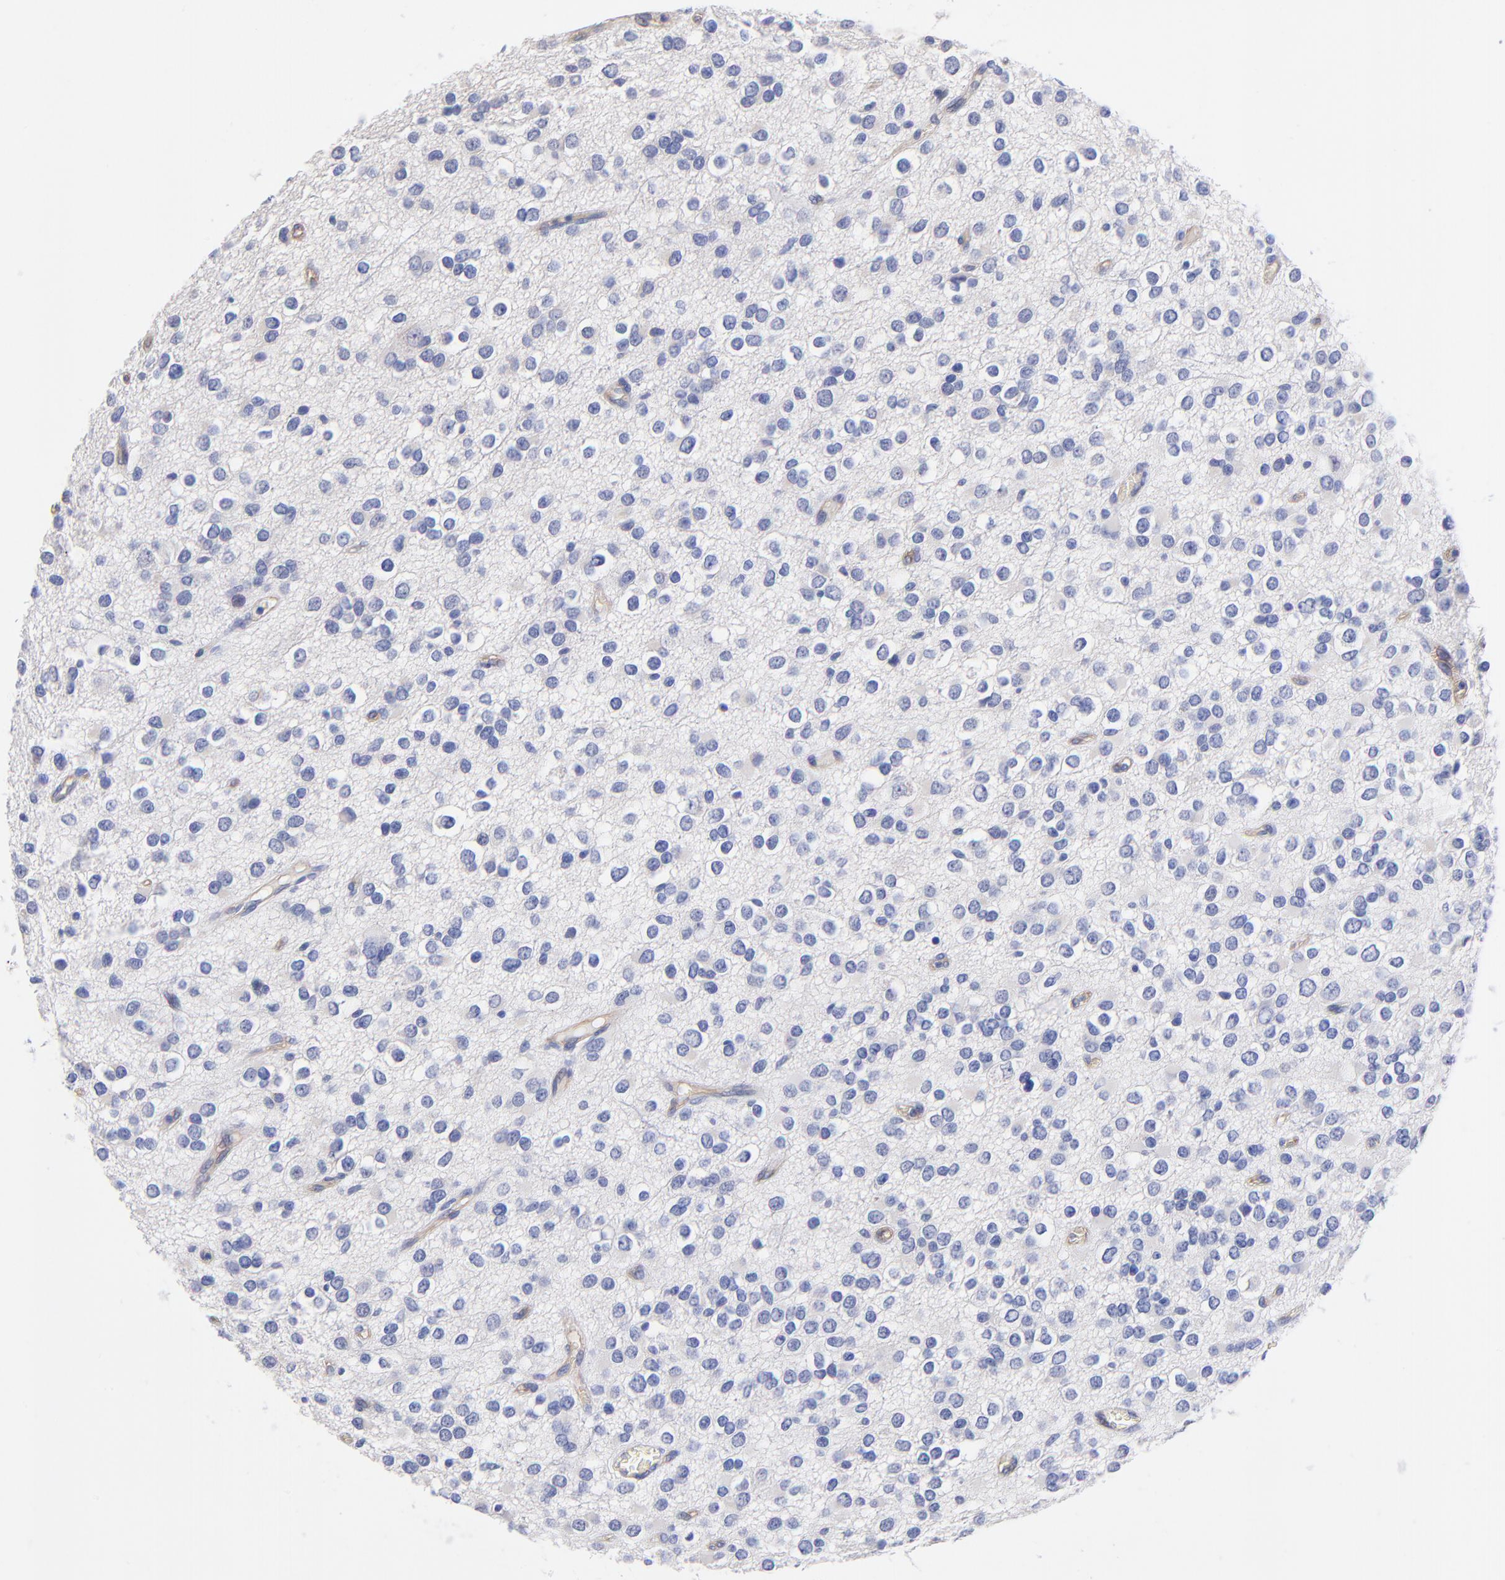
{"staining": {"intensity": "negative", "quantity": "none", "location": "none"}, "tissue": "glioma", "cell_type": "Tumor cells", "image_type": "cancer", "snomed": [{"axis": "morphology", "description": "Glioma, malignant, Low grade"}, {"axis": "topography", "description": "Brain"}], "caption": "Image shows no significant protein expression in tumor cells of glioma.", "gene": "SLC44A2", "patient": {"sex": "male", "age": 42}}